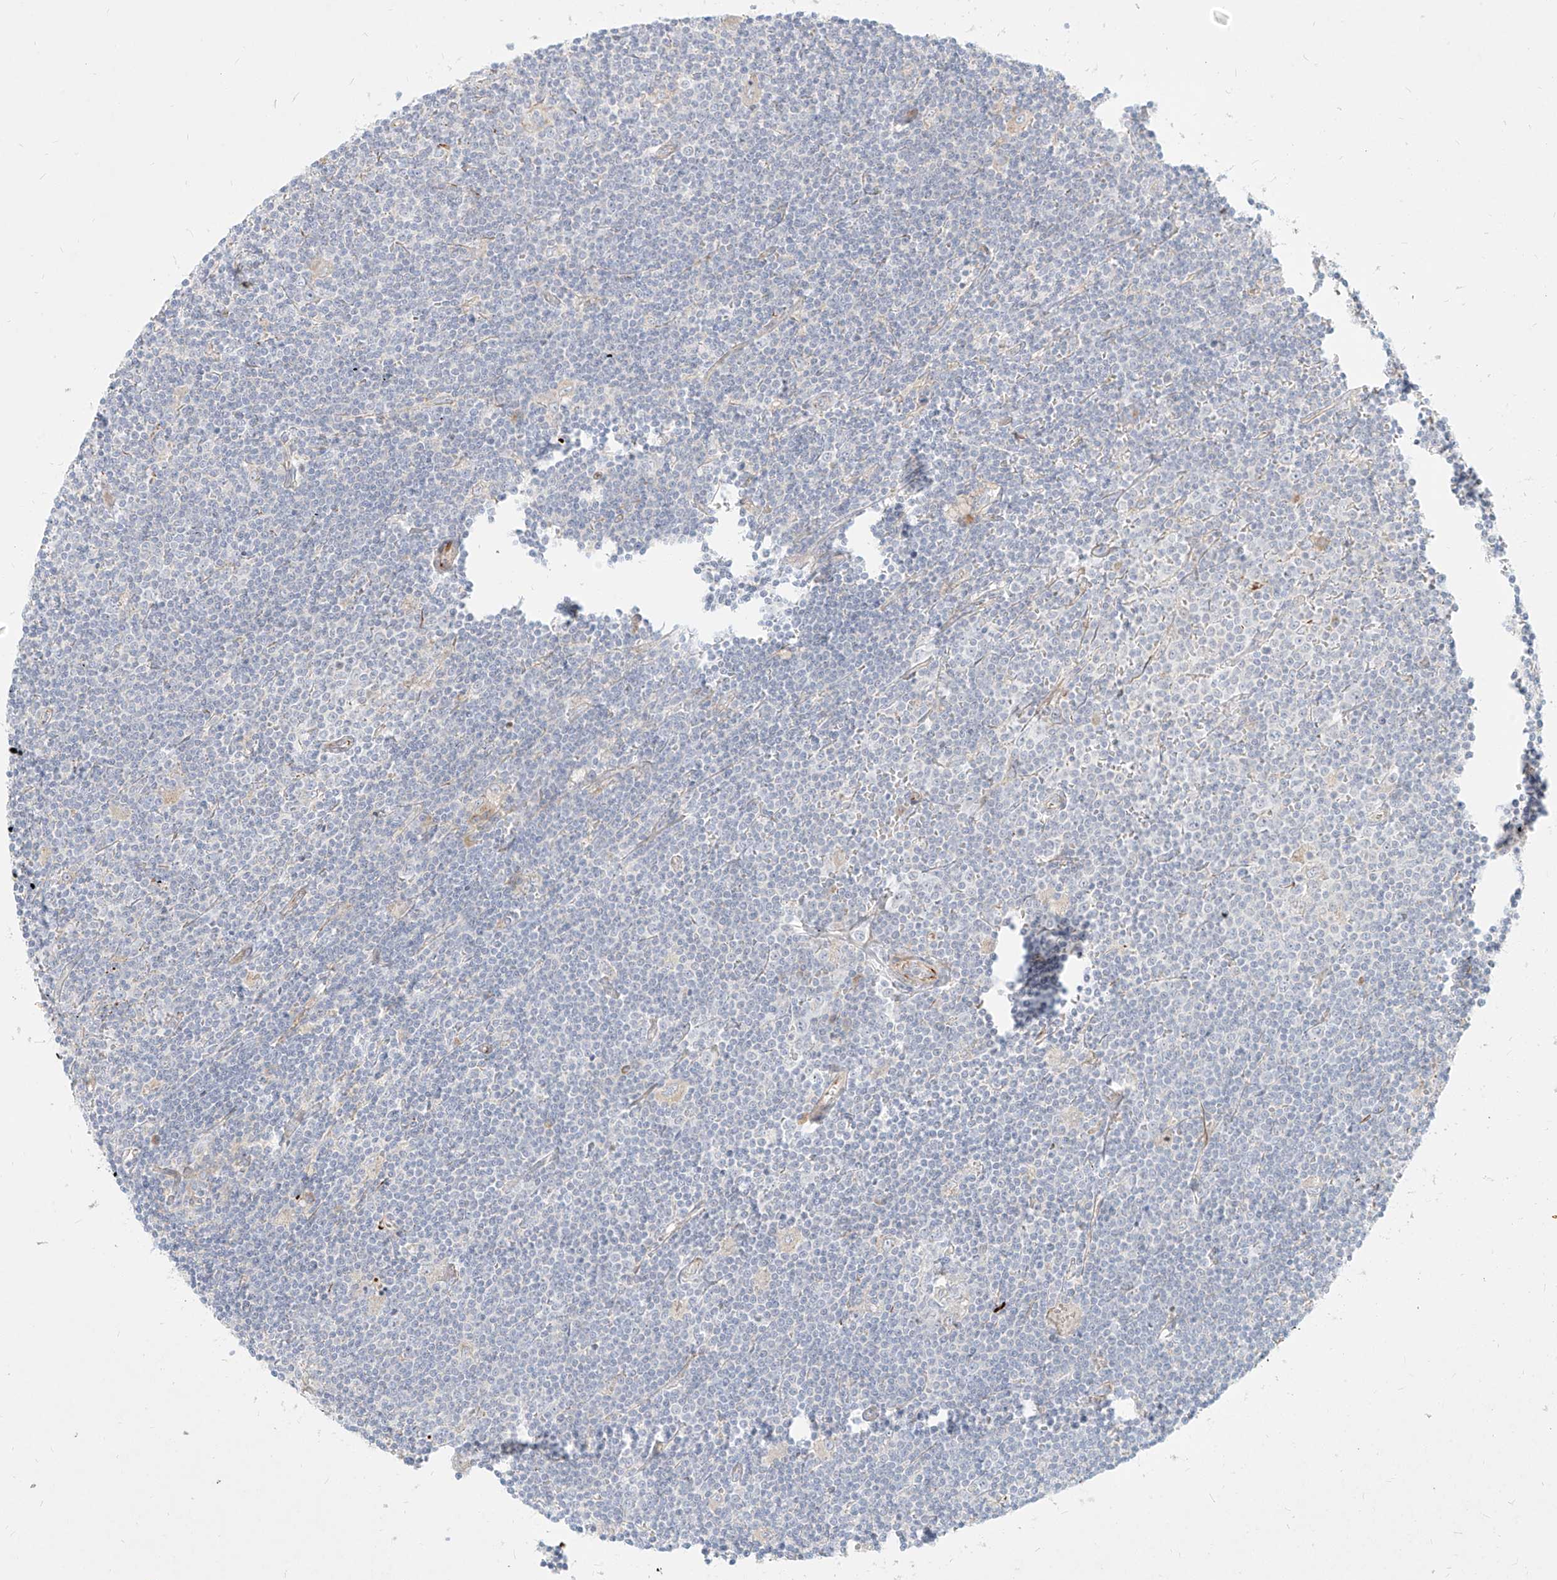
{"staining": {"intensity": "negative", "quantity": "none", "location": "none"}, "tissue": "lymphoma", "cell_type": "Tumor cells", "image_type": "cancer", "snomed": [{"axis": "morphology", "description": "Malignant lymphoma, non-Hodgkin's type, Low grade"}, {"axis": "topography", "description": "Spleen"}], "caption": "Photomicrograph shows no protein staining in tumor cells of lymphoma tissue.", "gene": "MTX2", "patient": {"sex": "male", "age": 76}}